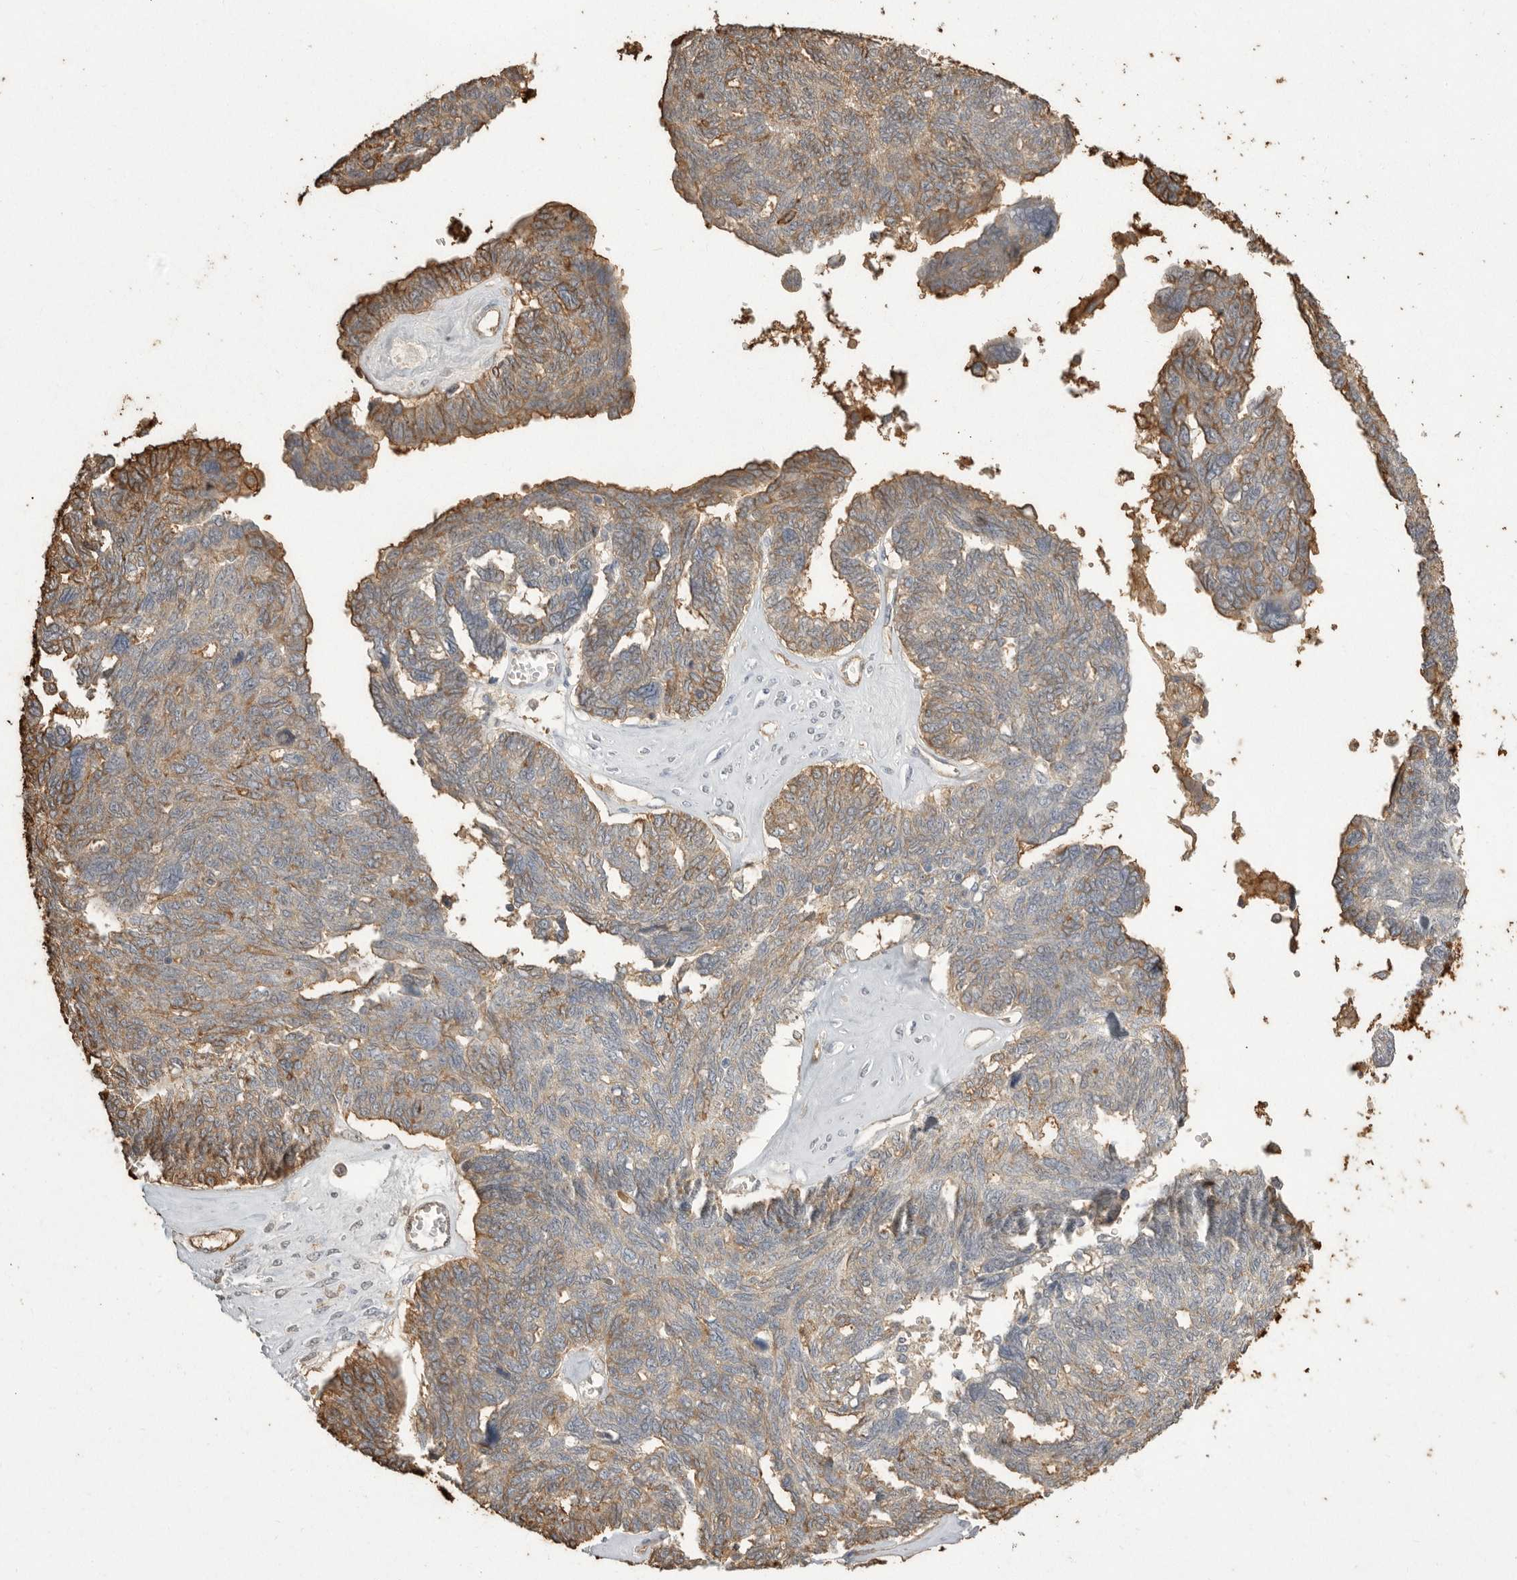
{"staining": {"intensity": "weak", "quantity": "25%-75%", "location": "cytoplasmic/membranous"}, "tissue": "ovarian cancer", "cell_type": "Tumor cells", "image_type": "cancer", "snomed": [{"axis": "morphology", "description": "Cystadenocarcinoma, serous, NOS"}, {"axis": "topography", "description": "Ovary"}], "caption": "An immunohistochemistry (IHC) photomicrograph of tumor tissue is shown. Protein staining in brown highlights weak cytoplasmic/membranous positivity in ovarian cancer (serous cystadenocarcinoma) within tumor cells.", "gene": "IL27", "patient": {"sex": "female", "age": 79}}